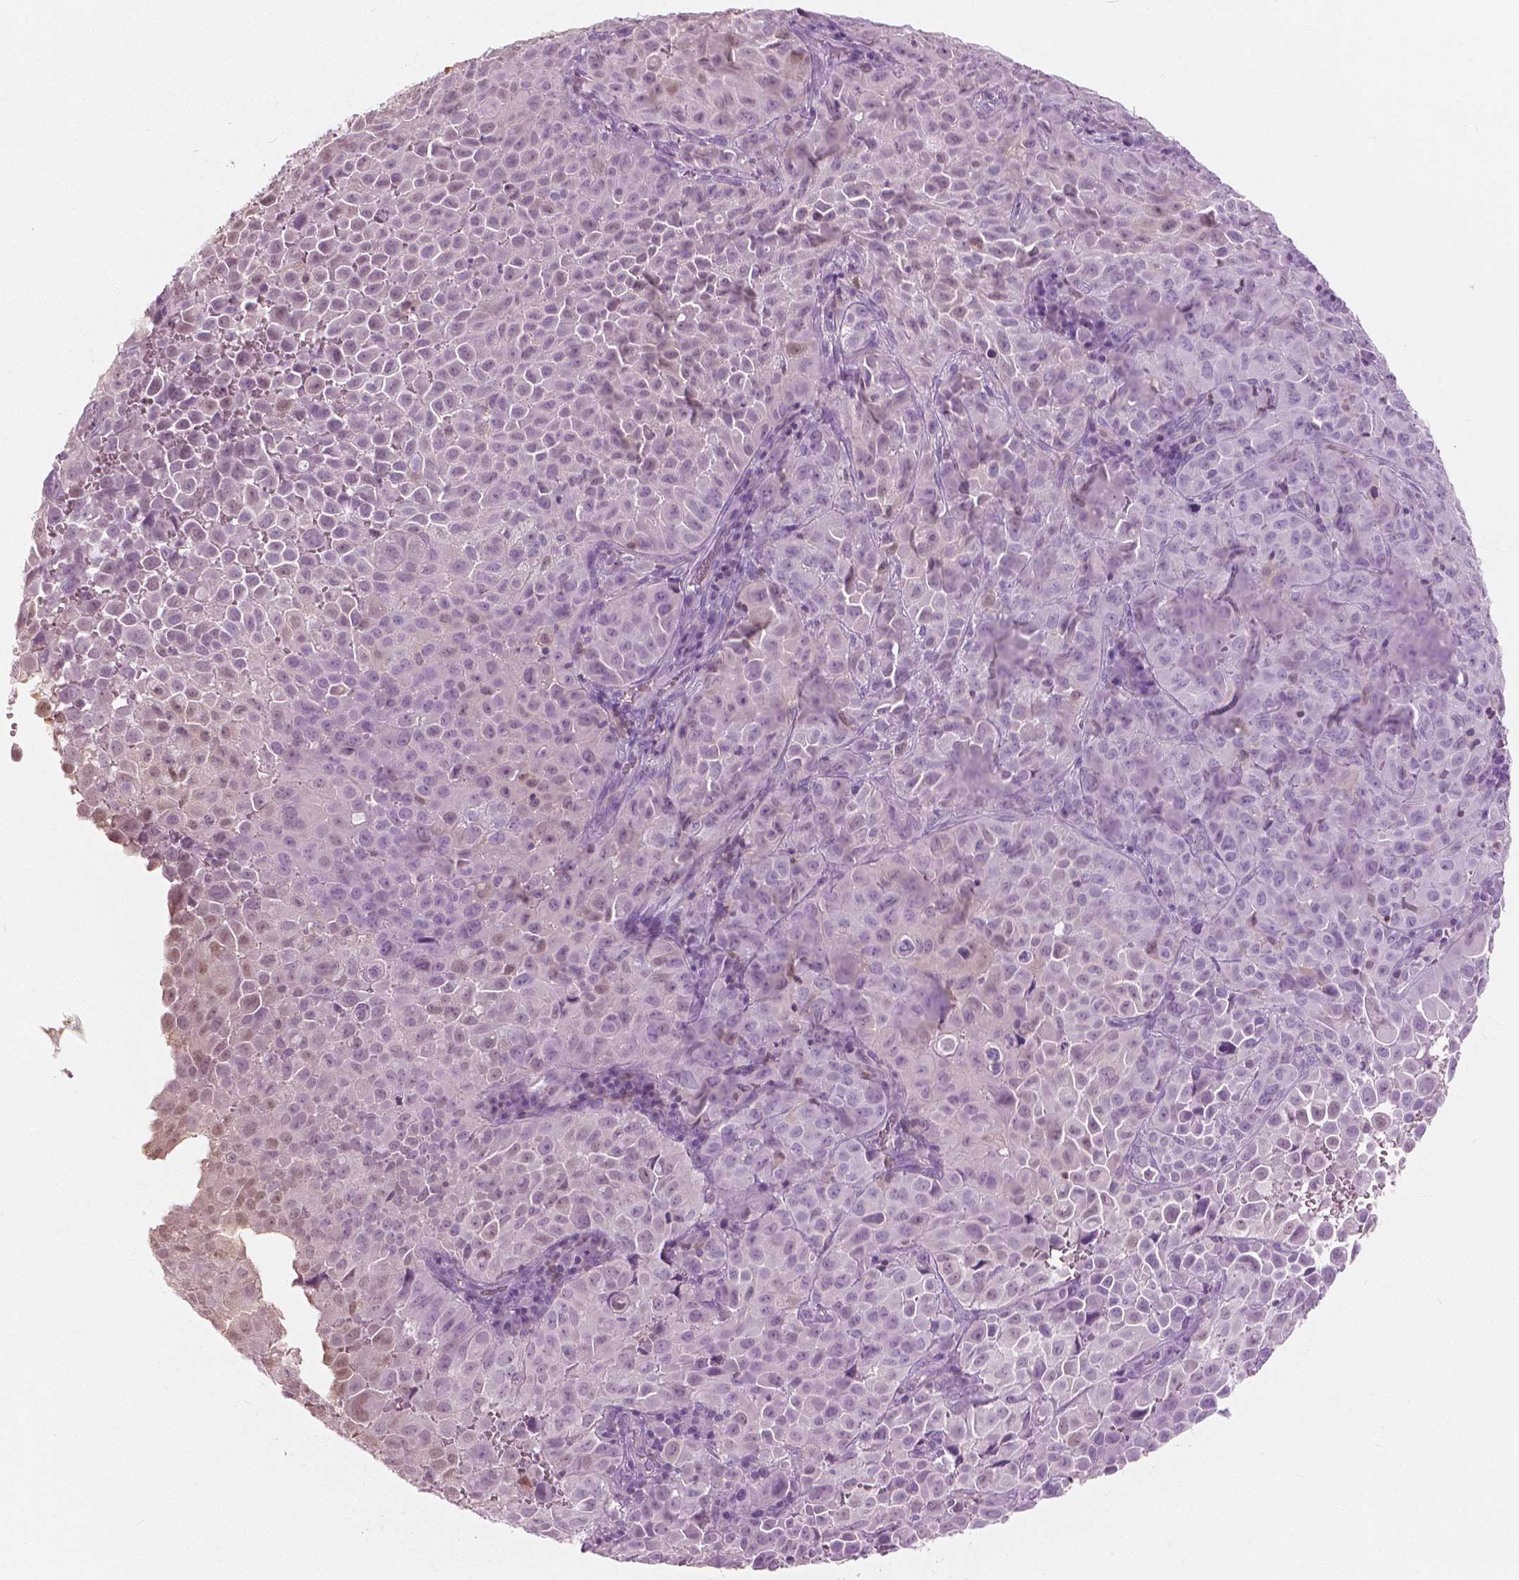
{"staining": {"intensity": "negative", "quantity": "none", "location": "none"}, "tissue": "cervical cancer", "cell_type": "Tumor cells", "image_type": "cancer", "snomed": [{"axis": "morphology", "description": "Squamous cell carcinoma, NOS"}, {"axis": "topography", "description": "Cervix"}], "caption": "DAB (3,3'-diaminobenzidine) immunohistochemical staining of human cervical cancer (squamous cell carcinoma) displays no significant expression in tumor cells.", "gene": "GALM", "patient": {"sex": "female", "age": 55}}